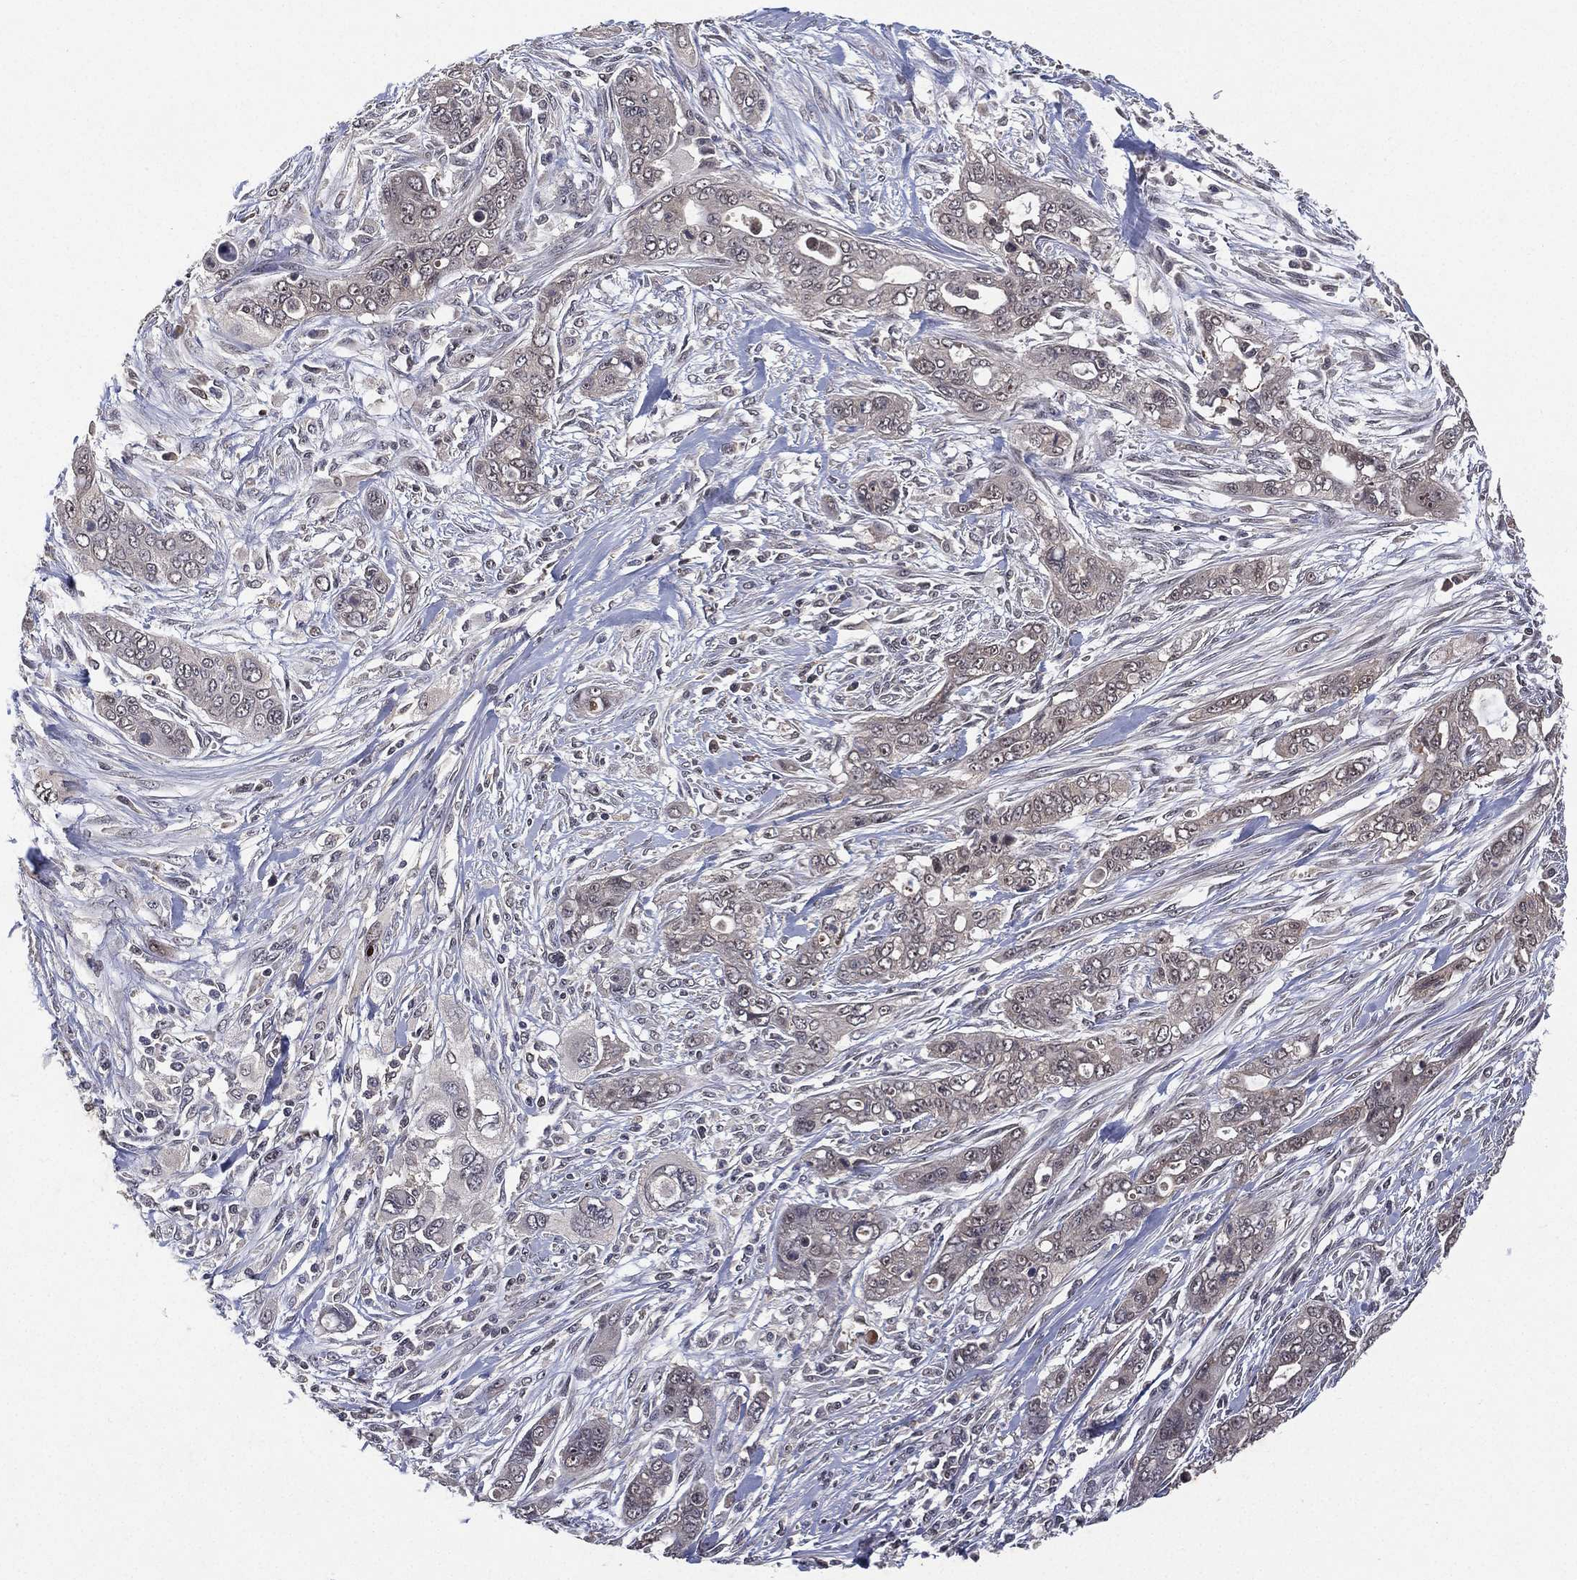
{"staining": {"intensity": "negative", "quantity": "none", "location": "none"}, "tissue": "pancreatic cancer", "cell_type": "Tumor cells", "image_type": "cancer", "snomed": [{"axis": "morphology", "description": "Adenocarcinoma, NOS"}, {"axis": "topography", "description": "Pancreas"}], "caption": "The photomicrograph displays no staining of tumor cells in pancreatic cancer (adenocarcinoma). Brightfield microscopy of immunohistochemistry (IHC) stained with DAB (3,3'-diaminobenzidine) (brown) and hematoxylin (blue), captured at high magnification.", "gene": "NELFCD", "patient": {"sex": "male", "age": 47}}